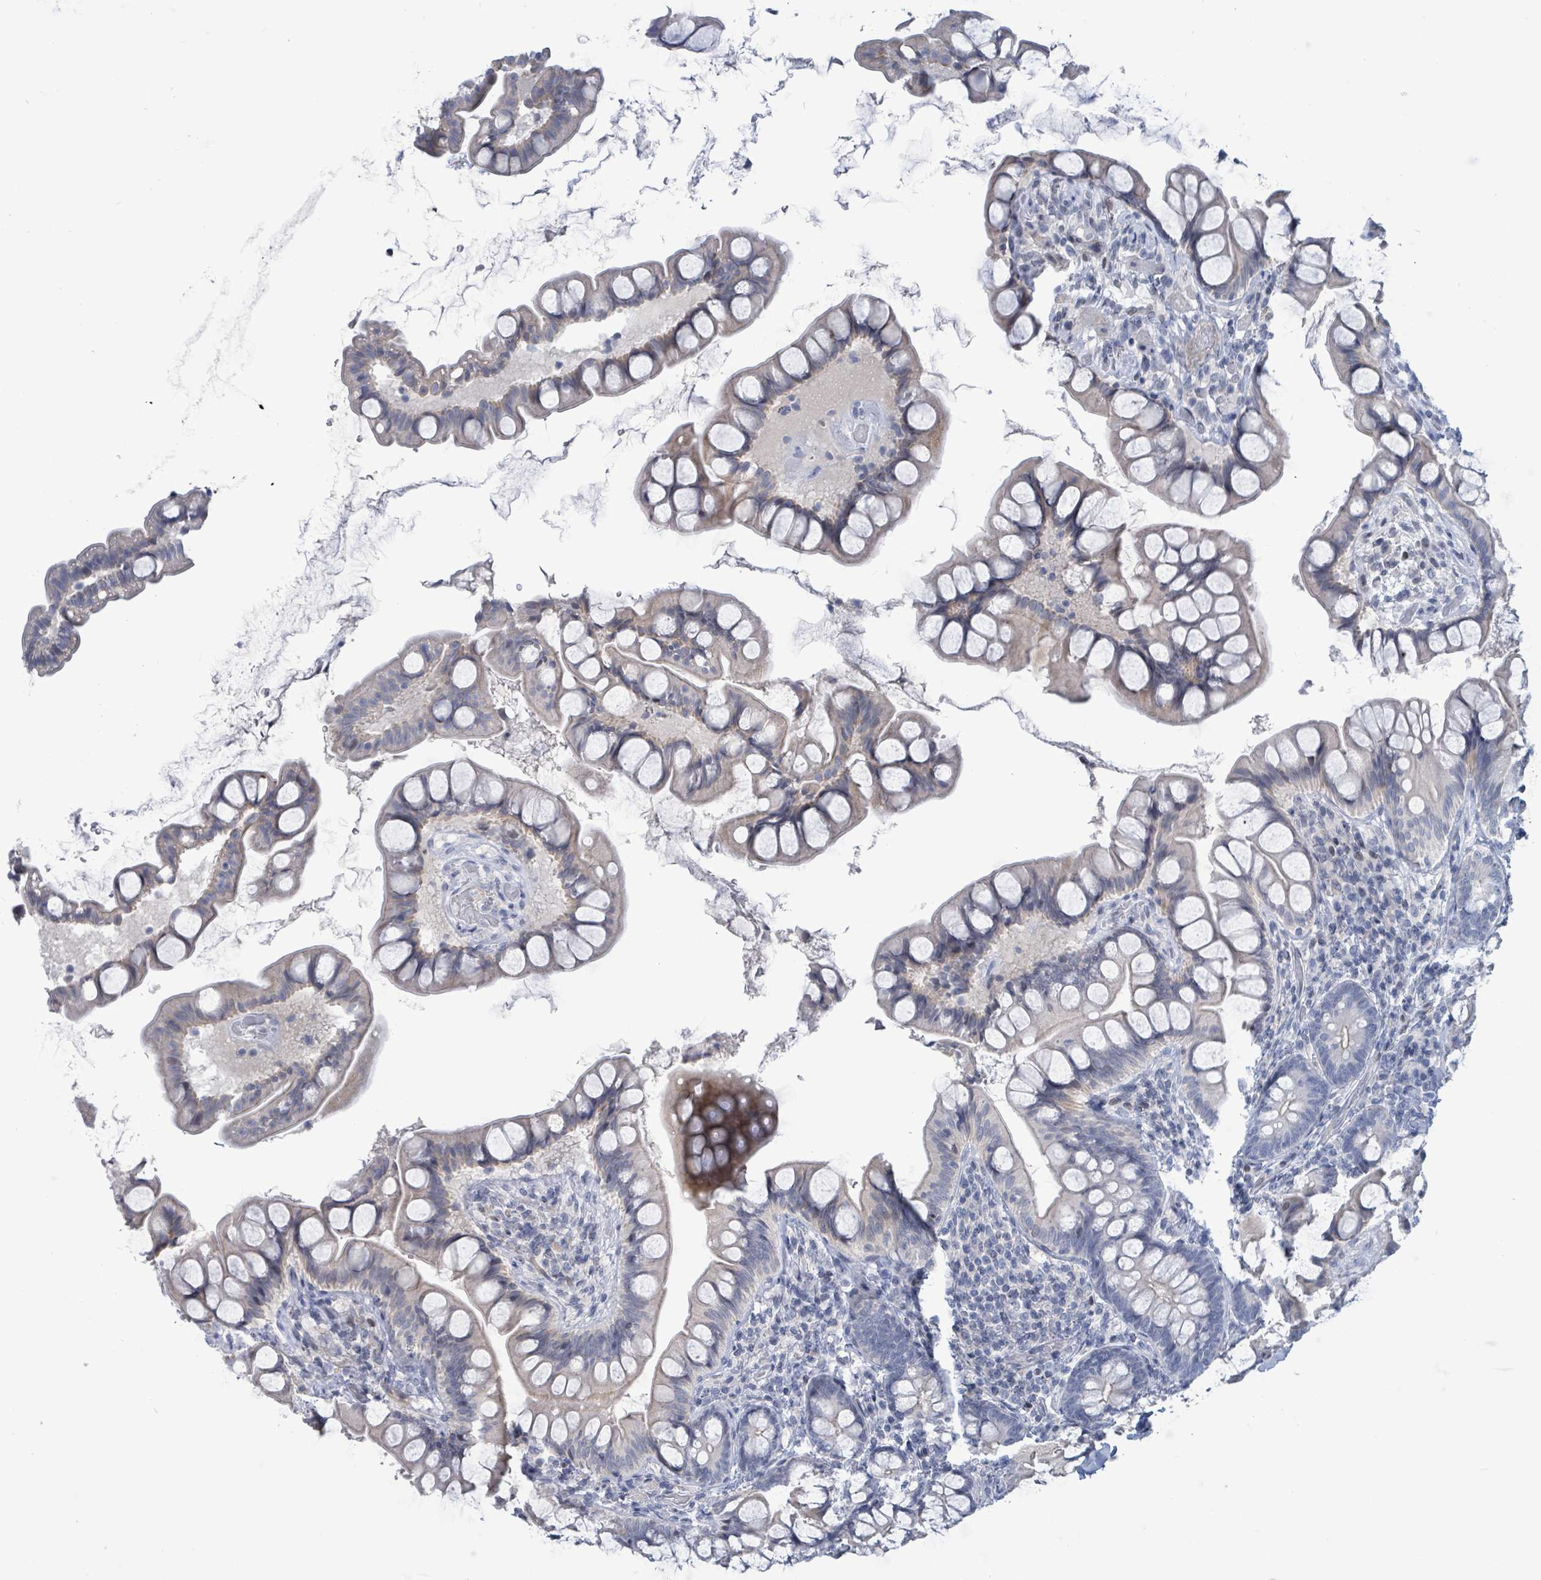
{"staining": {"intensity": "negative", "quantity": "none", "location": "none"}, "tissue": "small intestine", "cell_type": "Glandular cells", "image_type": "normal", "snomed": [{"axis": "morphology", "description": "Normal tissue, NOS"}, {"axis": "topography", "description": "Small intestine"}], "caption": "Small intestine was stained to show a protein in brown. There is no significant positivity in glandular cells. (IHC, brightfield microscopy, high magnification).", "gene": "NTN3", "patient": {"sex": "male", "age": 70}}